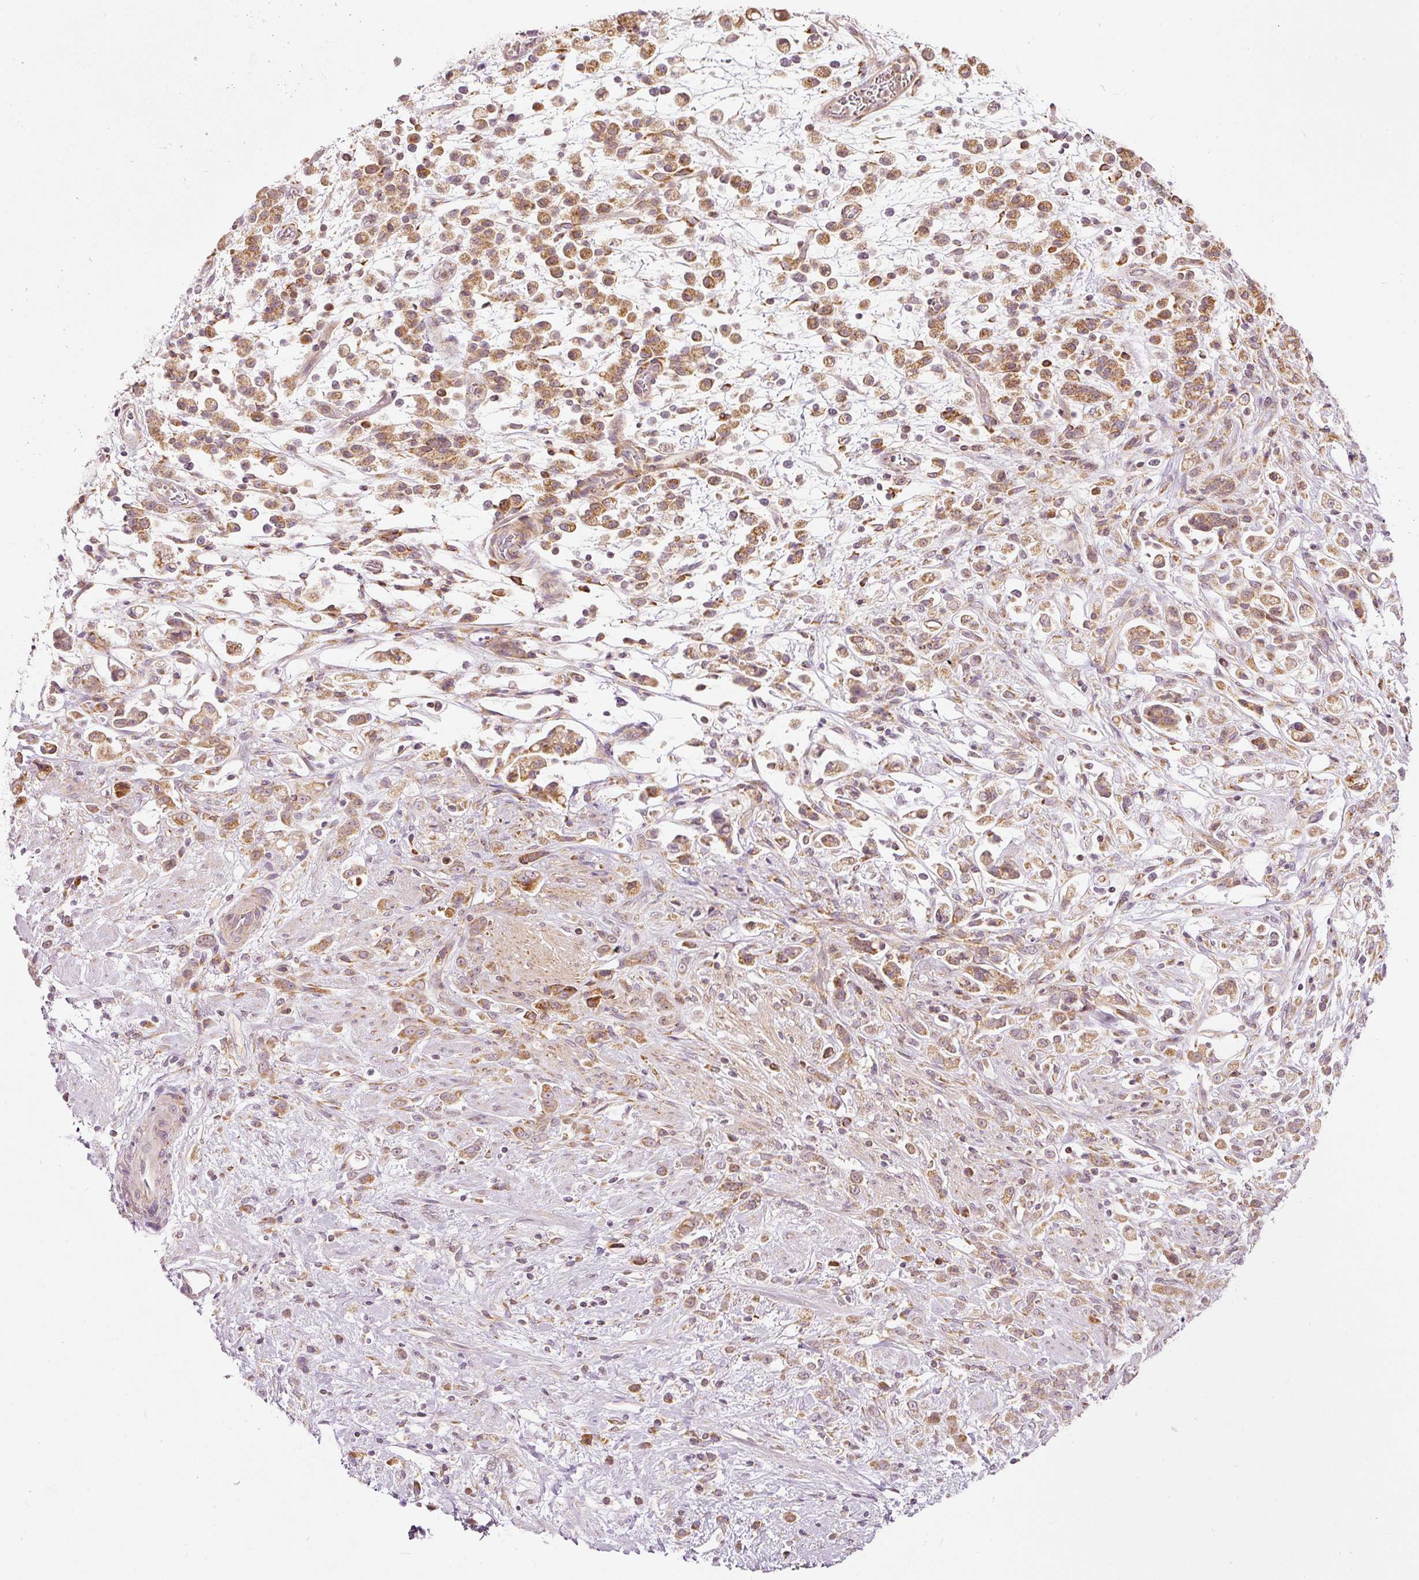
{"staining": {"intensity": "moderate", "quantity": ">75%", "location": "cytoplasmic/membranous"}, "tissue": "stomach cancer", "cell_type": "Tumor cells", "image_type": "cancer", "snomed": [{"axis": "morphology", "description": "Adenocarcinoma, NOS"}, {"axis": "topography", "description": "Stomach"}], "caption": "This histopathology image displays stomach adenocarcinoma stained with immunohistochemistry (IHC) to label a protein in brown. The cytoplasmic/membranous of tumor cells show moderate positivity for the protein. Nuclei are counter-stained blue.", "gene": "SNAPC5", "patient": {"sex": "female", "age": 60}}